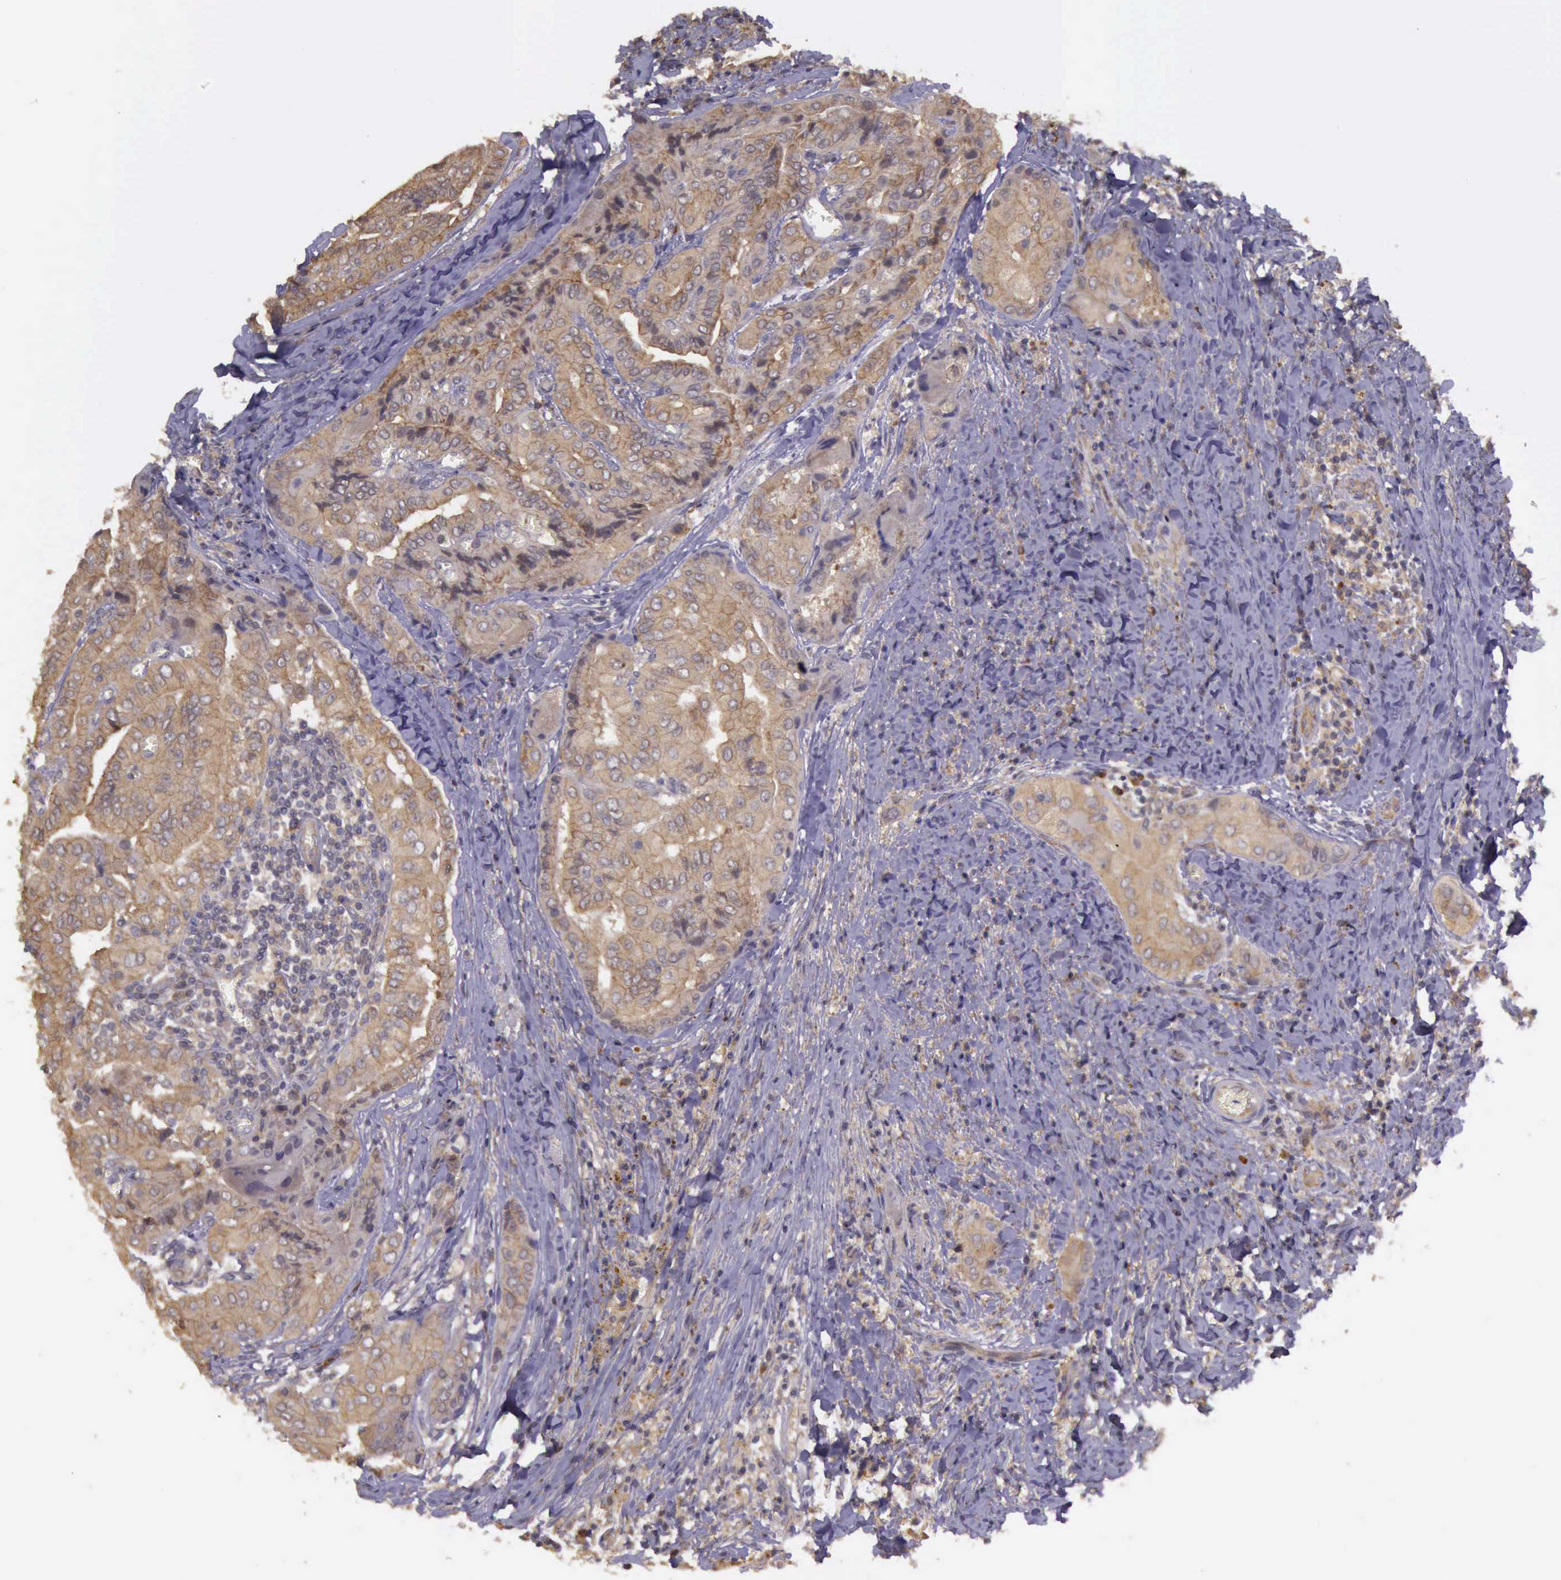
{"staining": {"intensity": "moderate", "quantity": ">75%", "location": "cytoplasmic/membranous"}, "tissue": "thyroid cancer", "cell_type": "Tumor cells", "image_type": "cancer", "snomed": [{"axis": "morphology", "description": "Papillary adenocarcinoma, NOS"}, {"axis": "topography", "description": "Thyroid gland"}], "caption": "Immunohistochemical staining of thyroid papillary adenocarcinoma displays moderate cytoplasmic/membranous protein expression in approximately >75% of tumor cells.", "gene": "EIF5", "patient": {"sex": "female", "age": 71}}